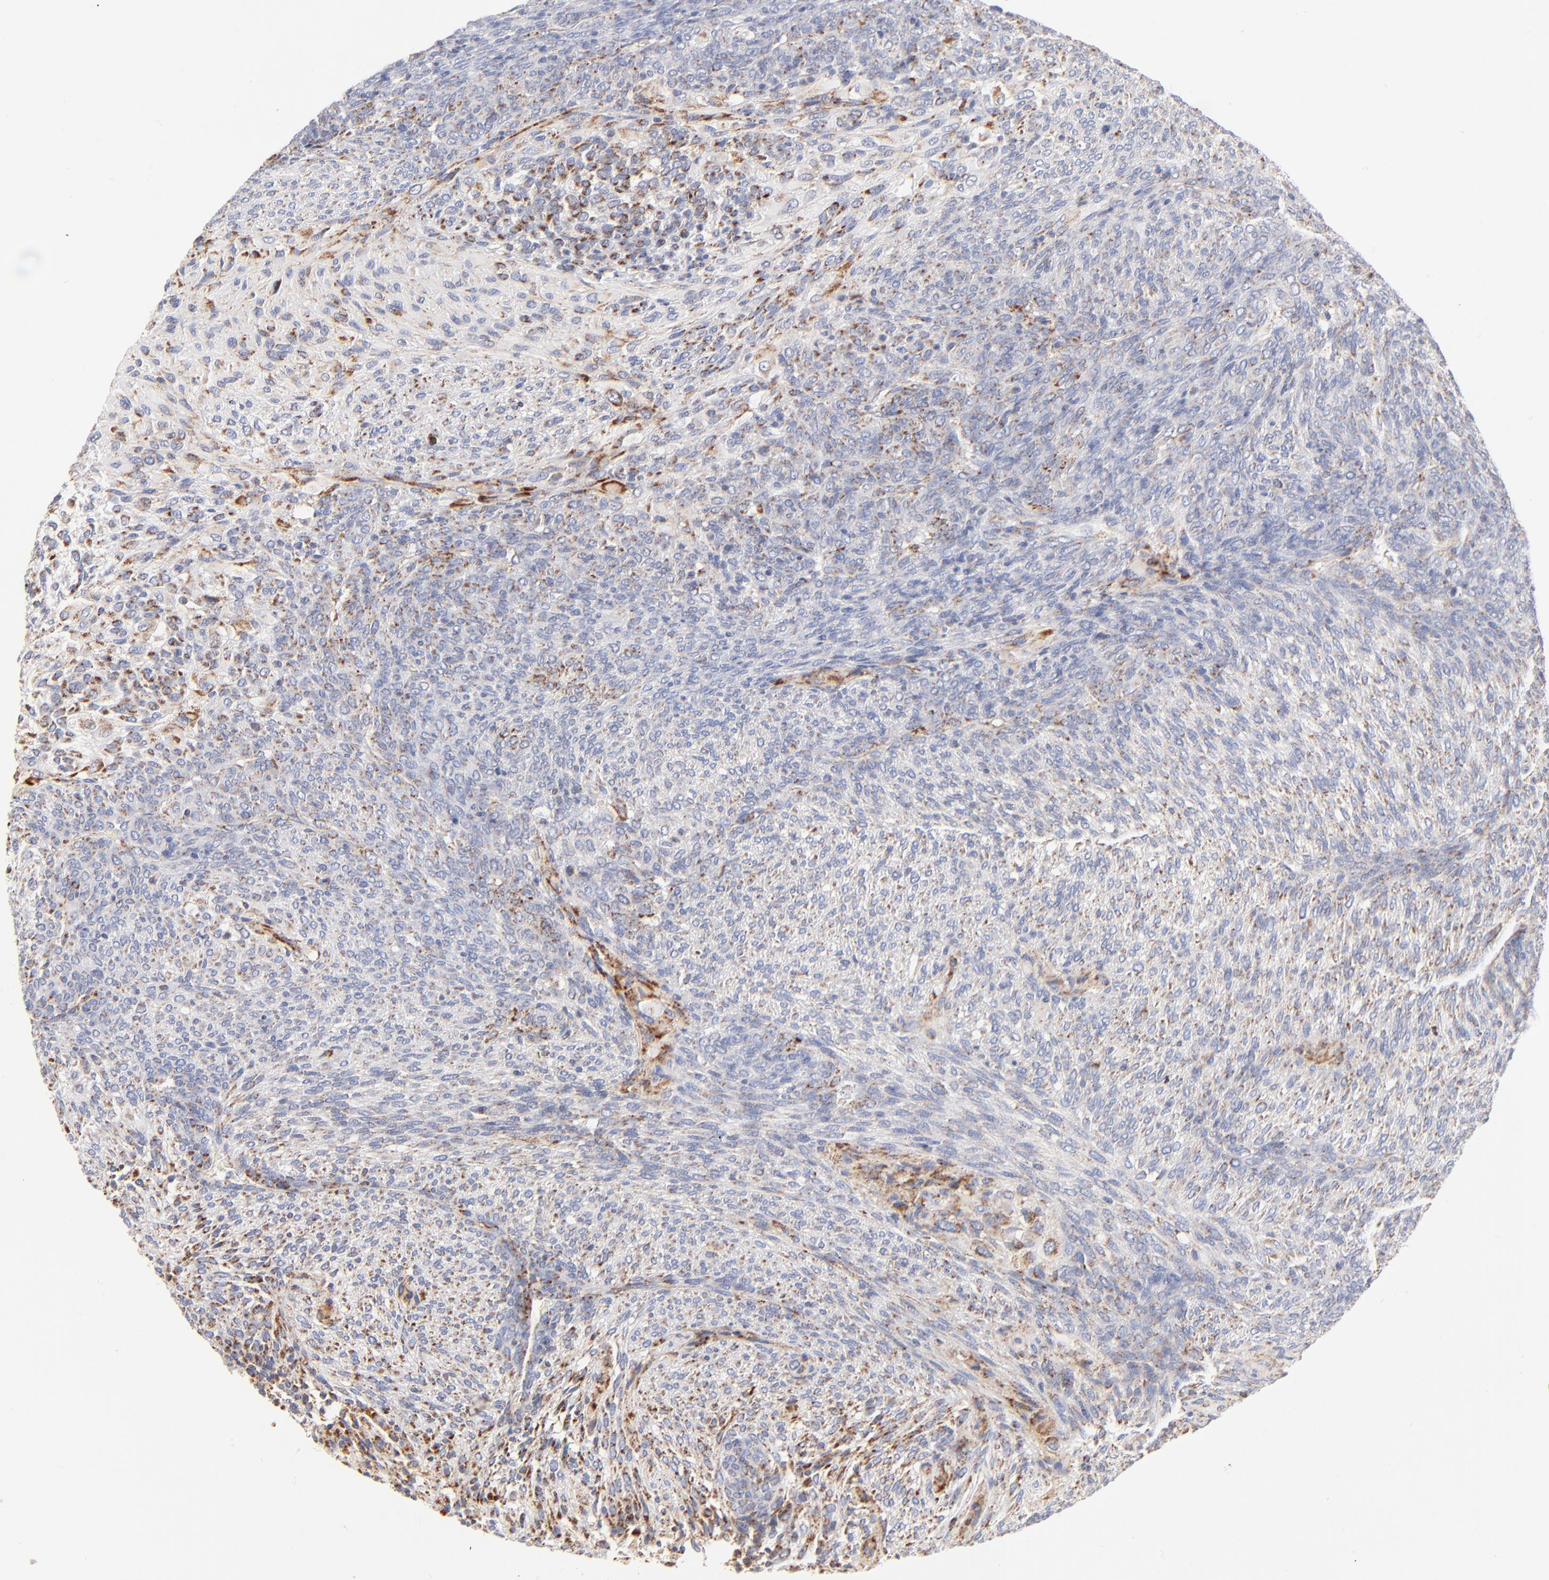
{"staining": {"intensity": "moderate", "quantity": "<25%", "location": "cytoplasmic/membranous"}, "tissue": "glioma", "cell_type": "Tumor cells", "image_type": "cancer", "snomed": [{"axis": "morphology", "description": "Glioma, malignant, High grade"}, {"axis": "topography", "description": "Cerebral cortex"}], "caption": "Brown immunohistochemical staining in human malignant high-grade glioma reveals moderate cytoplasmic/membranous expression in approximately <25% of tumor cells.", "gene": "DLAT", "patient": {"sex": "female", "age": 55}}